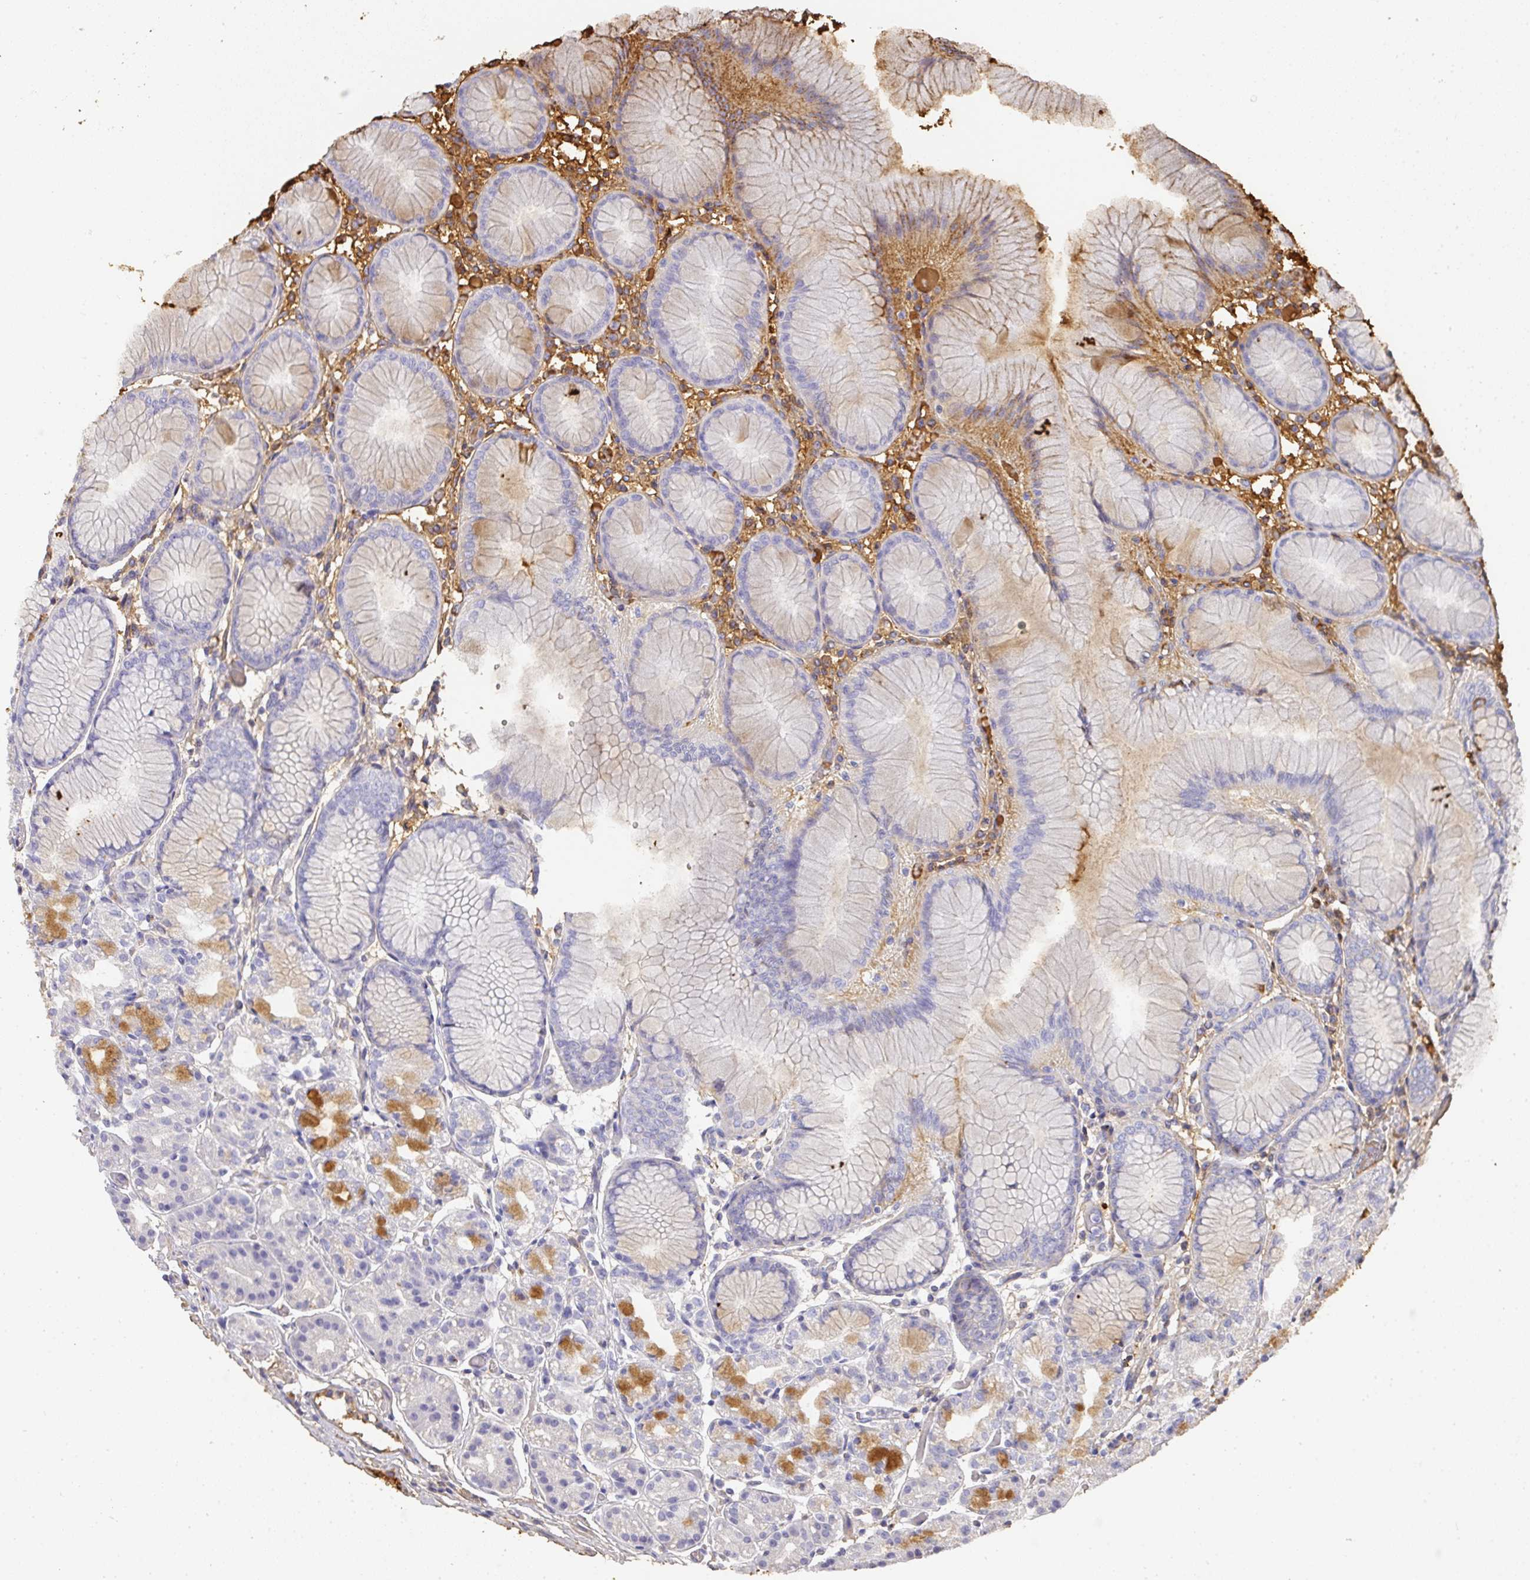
{"staining": {"intensity": "moderate", "quantity": "<25%", "location": "cytoplasmic/membranous"}, "tissue": "stomach", "cell_type": "Glandular cells", "image_type": "normal", "snomed": [{"axis": "morphology", "description": "Normal tissue, NOS"}, {"axis": "topography", "description": "Stomach"}], "caption": "IHC (DAB (3,3'-diaminobenzidine)) staining of unremarkable human stomach shows moderate cytoplasmic/membranous protein positivity in about <25% of glandular cells. The staining was performed using DAB (3,3'-diaminobenzidine), with brown indicating positive protein expression. Nuclei are stained blue with hematoxylin.", "gene": "ALB", "patient": {"sex": "female", "age": 57}}